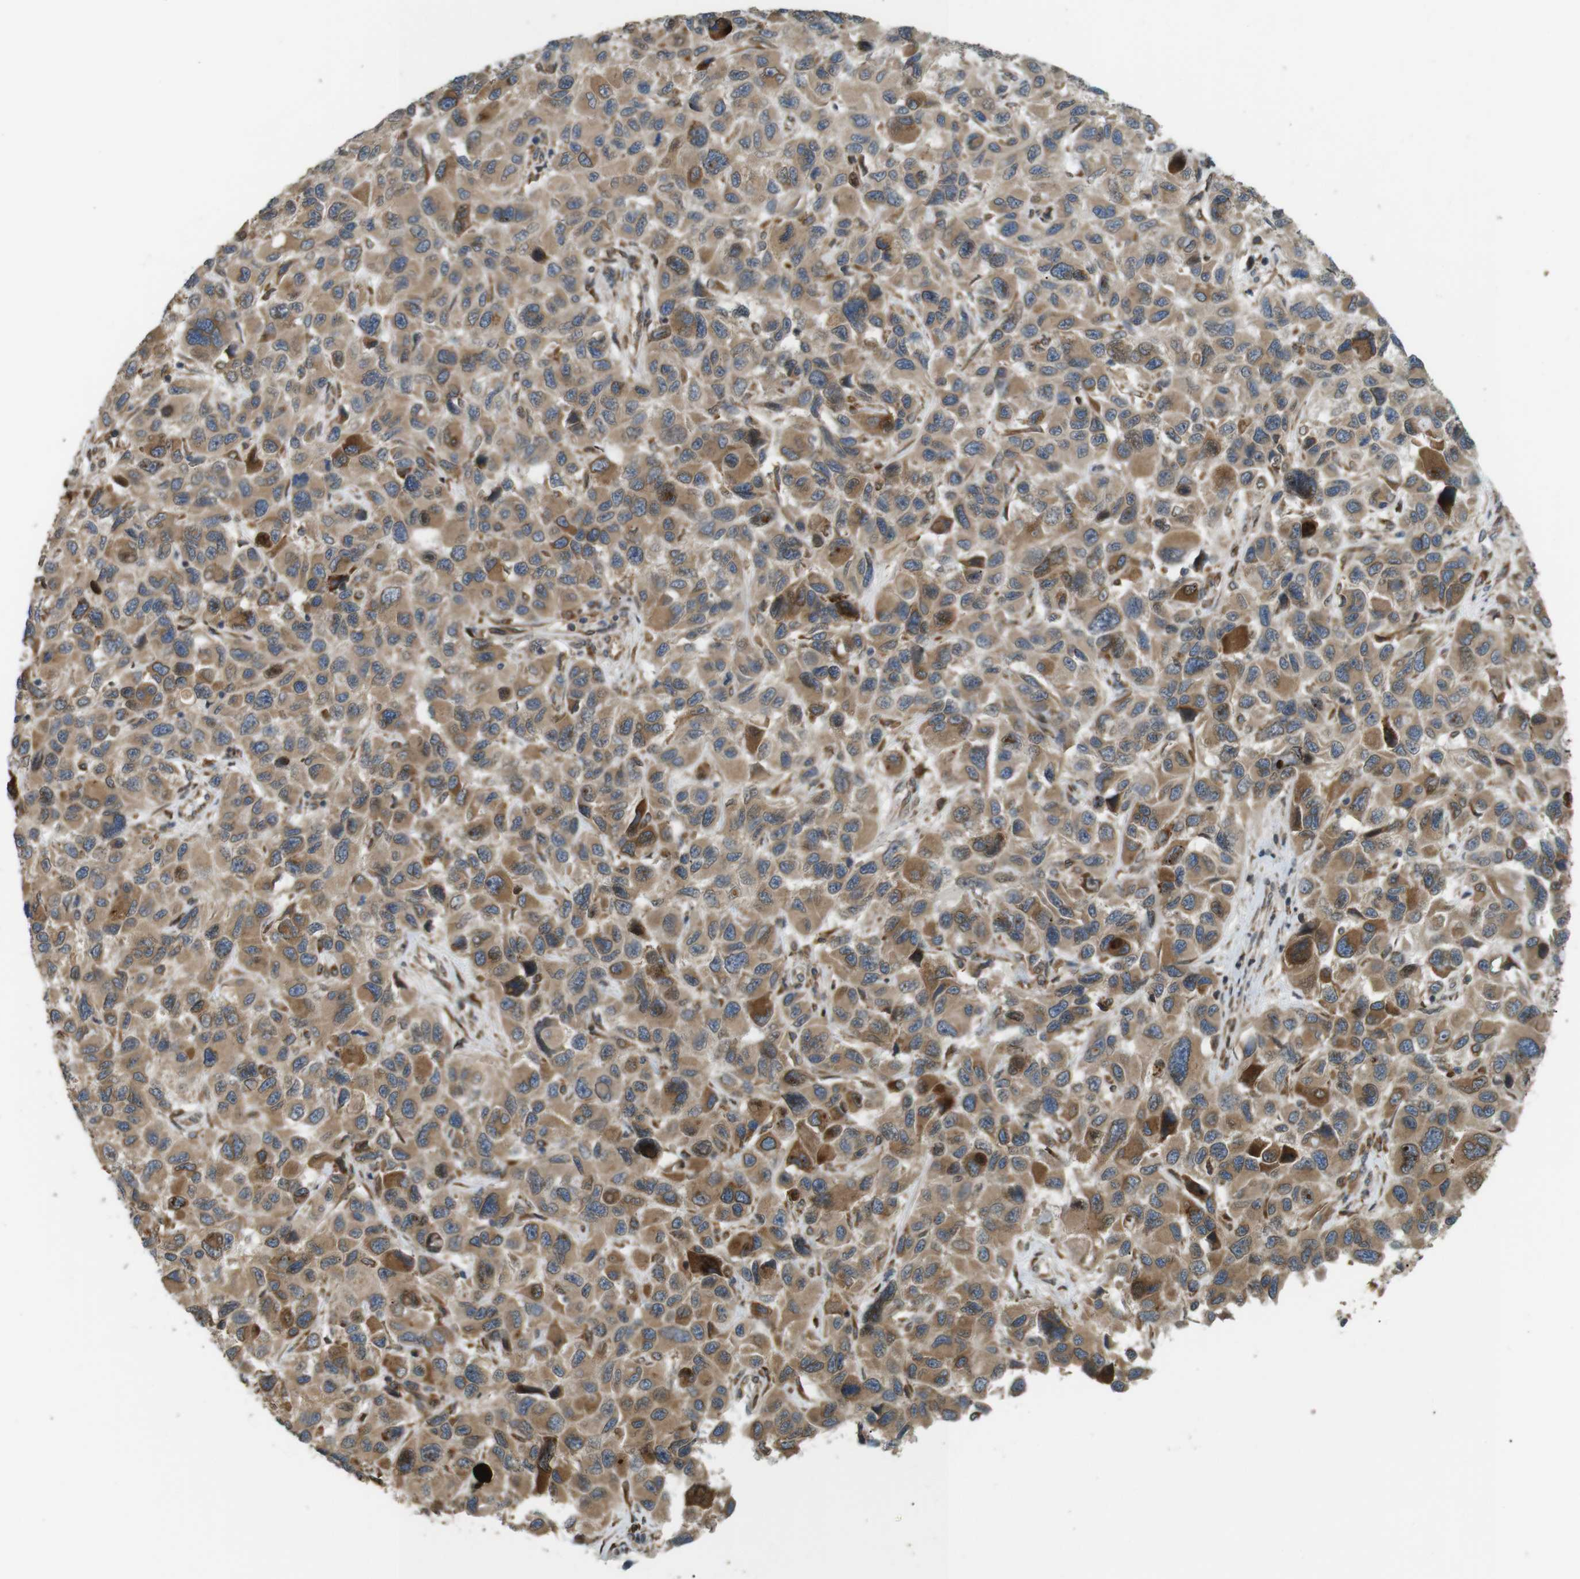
{"staining": {"intensity": "moderate", "quantity": ">75%", "location": "cytoplasmic/membranous"}, "tissue": "melanoma", "cell_type": "Tumor cells", "image_type": "cancer", "snomed": [{"axis": "morphology", "description": "Malignant melanoma, NOS"}, {"axis": "topography", "description": "Skin"}], "caption": "Protein analysis of melanoma tissue reveals moderate cytoplasmic/membranous expression in approximately >75% of tumor cells.", "gene": "TMED4", "patient": {"sex": "male", "age": 53}}